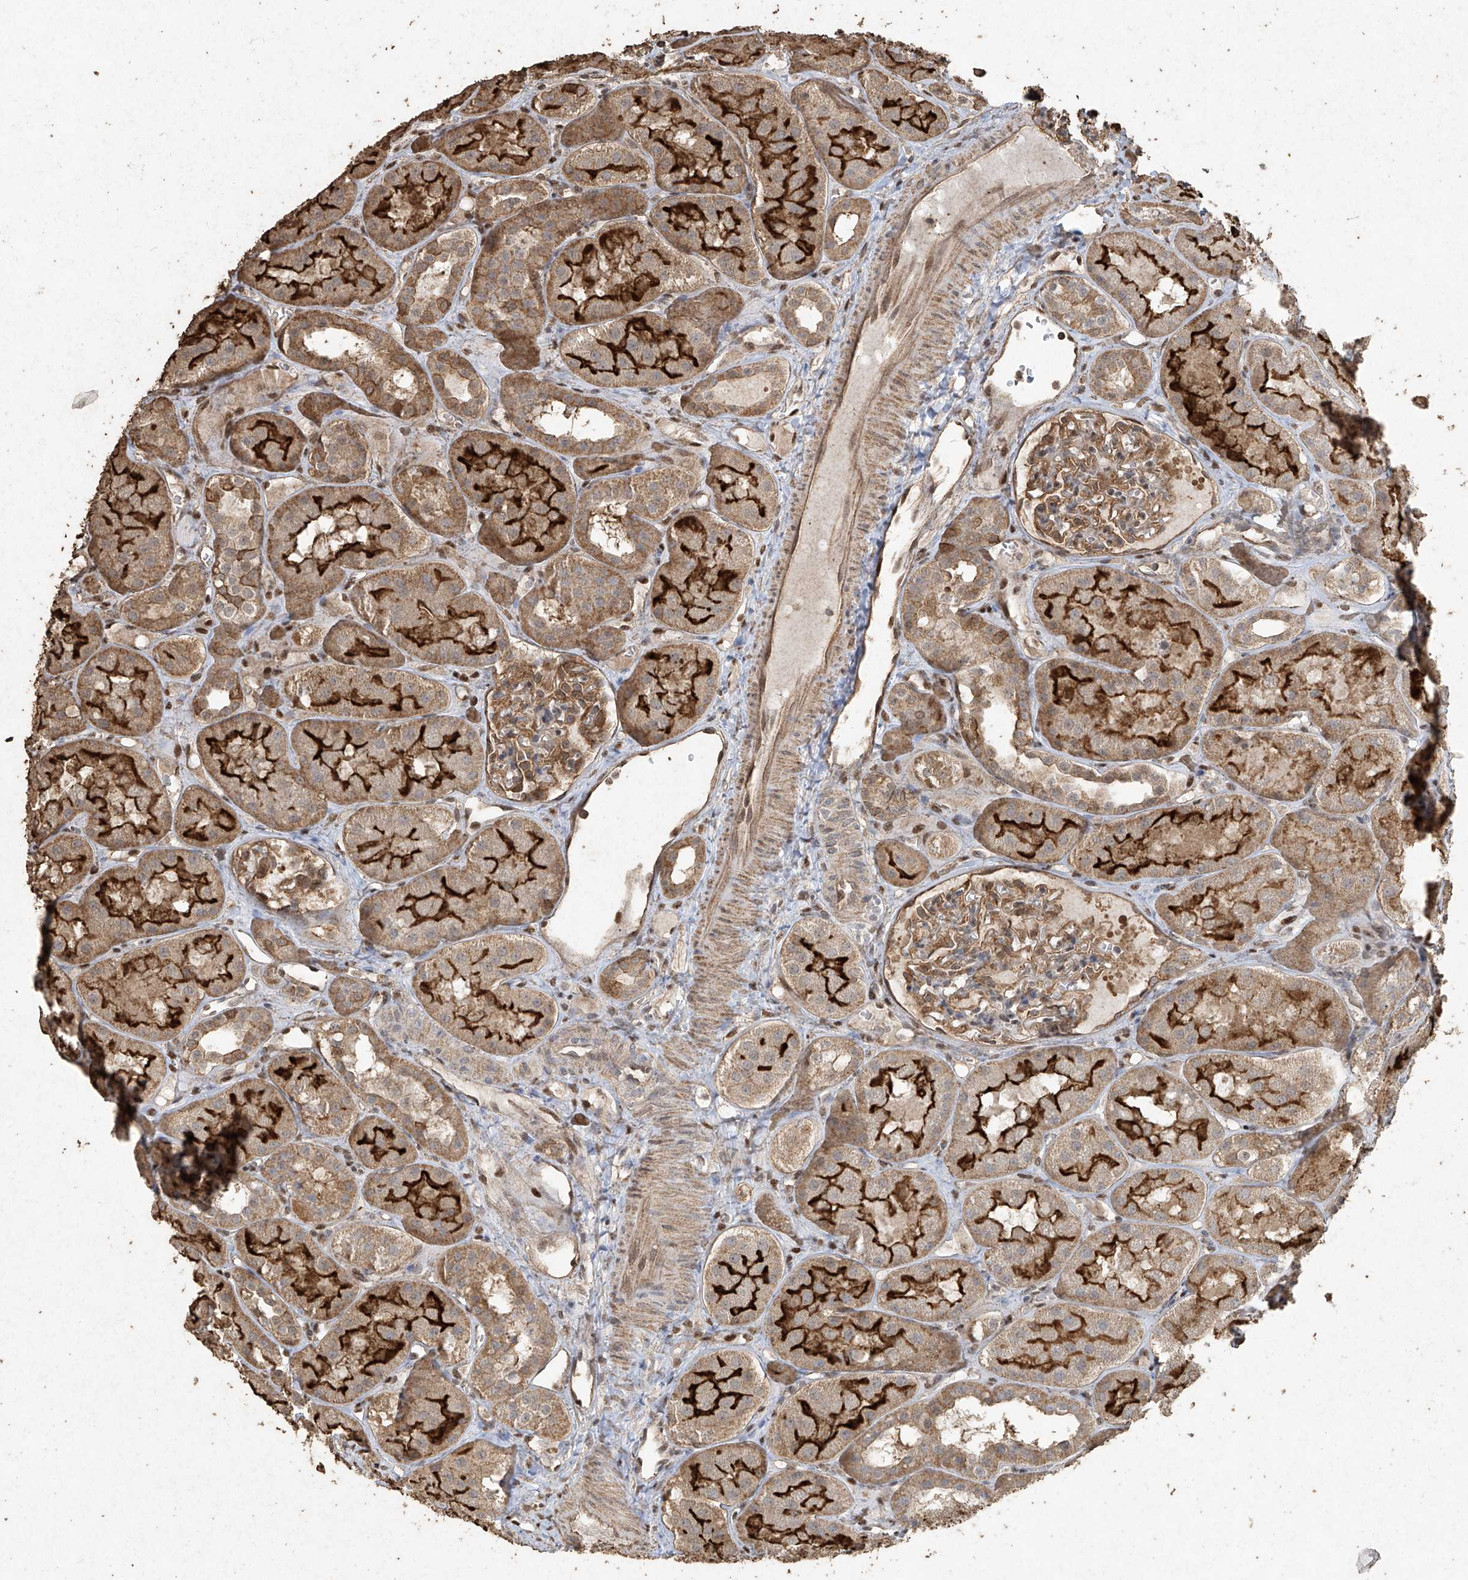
{"staining": {"intensity": "moderate", "quantity": ">75%", "location": "cytoplasmic/membranous"}, "tissue": "kidney", "cell_type": "Cells in glomeruli", "image_type": "normal", "snomed": [{"axis": "morphology", "description": "Normal tissue, NOS"}, {"axis": "topography", "description": "Kidney"}], "caption": "Benign kidney exhibits moderate cytoplasmic/membranous positivity in about >75% of cells in glomeruli.", "gene": "ERBB3", "patient": {"sex": "male", "age": 16}}